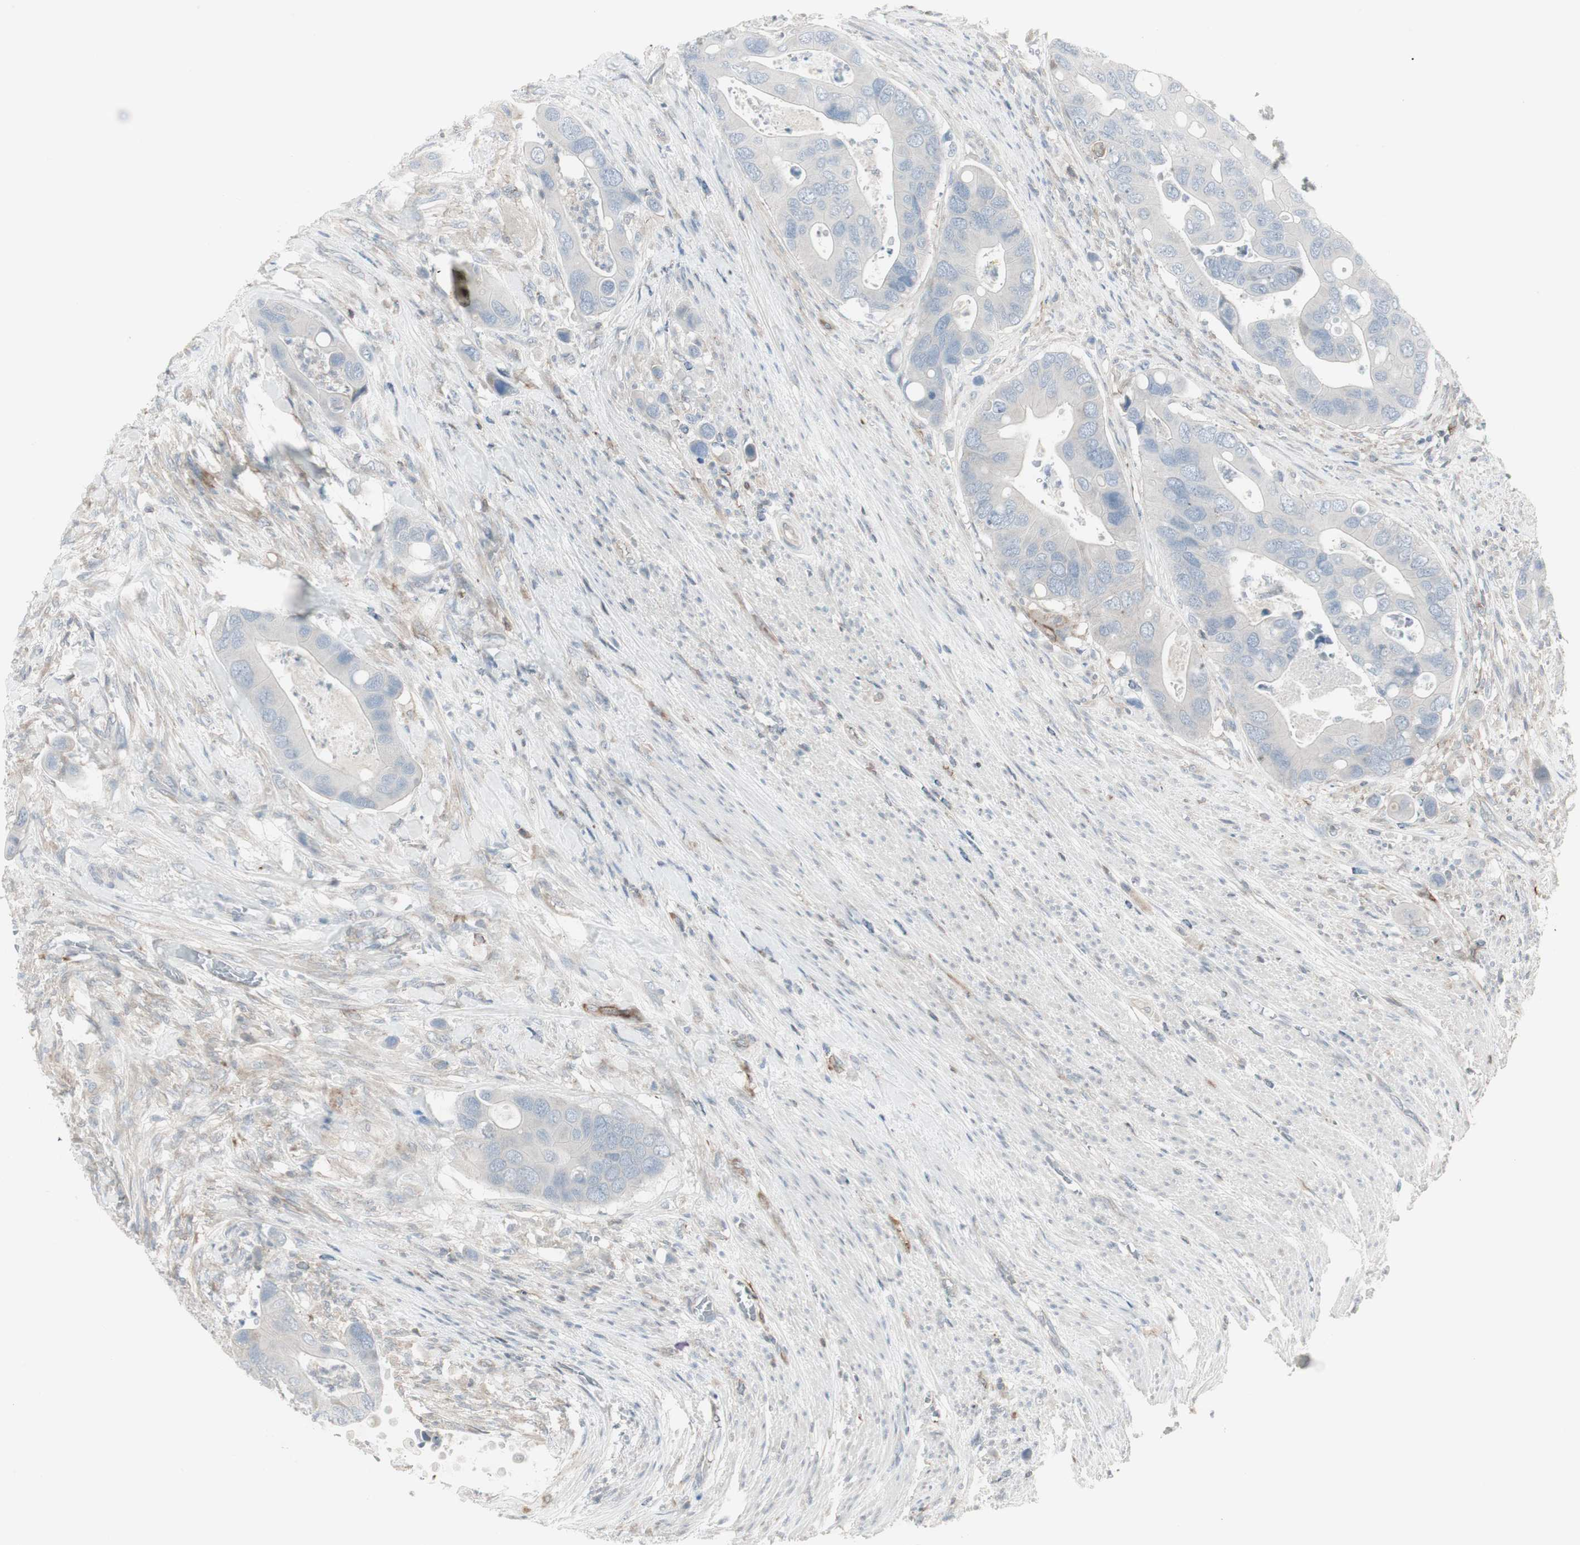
{"staining": {"intensity": "negative", "quantity": "none", "location": "none"}, "tissue": "colorectal cancer", "cell_type": "Tumor cells", "image_type": "cancer", "snomed": [{"axis": "morphology", "description": "Adenocarcinoma, NOS"}, {"axis": "topography", "description": "Rectum"}], "caption": "DAB (3,3'-diaminobenzidine) immunohistochemical staining of colorectal cancer (adenocarcinoma) shows no significant positivity in tumor cells.", "gene": "MAP4K4", "patient": {"sex": "female", "age": 57}}